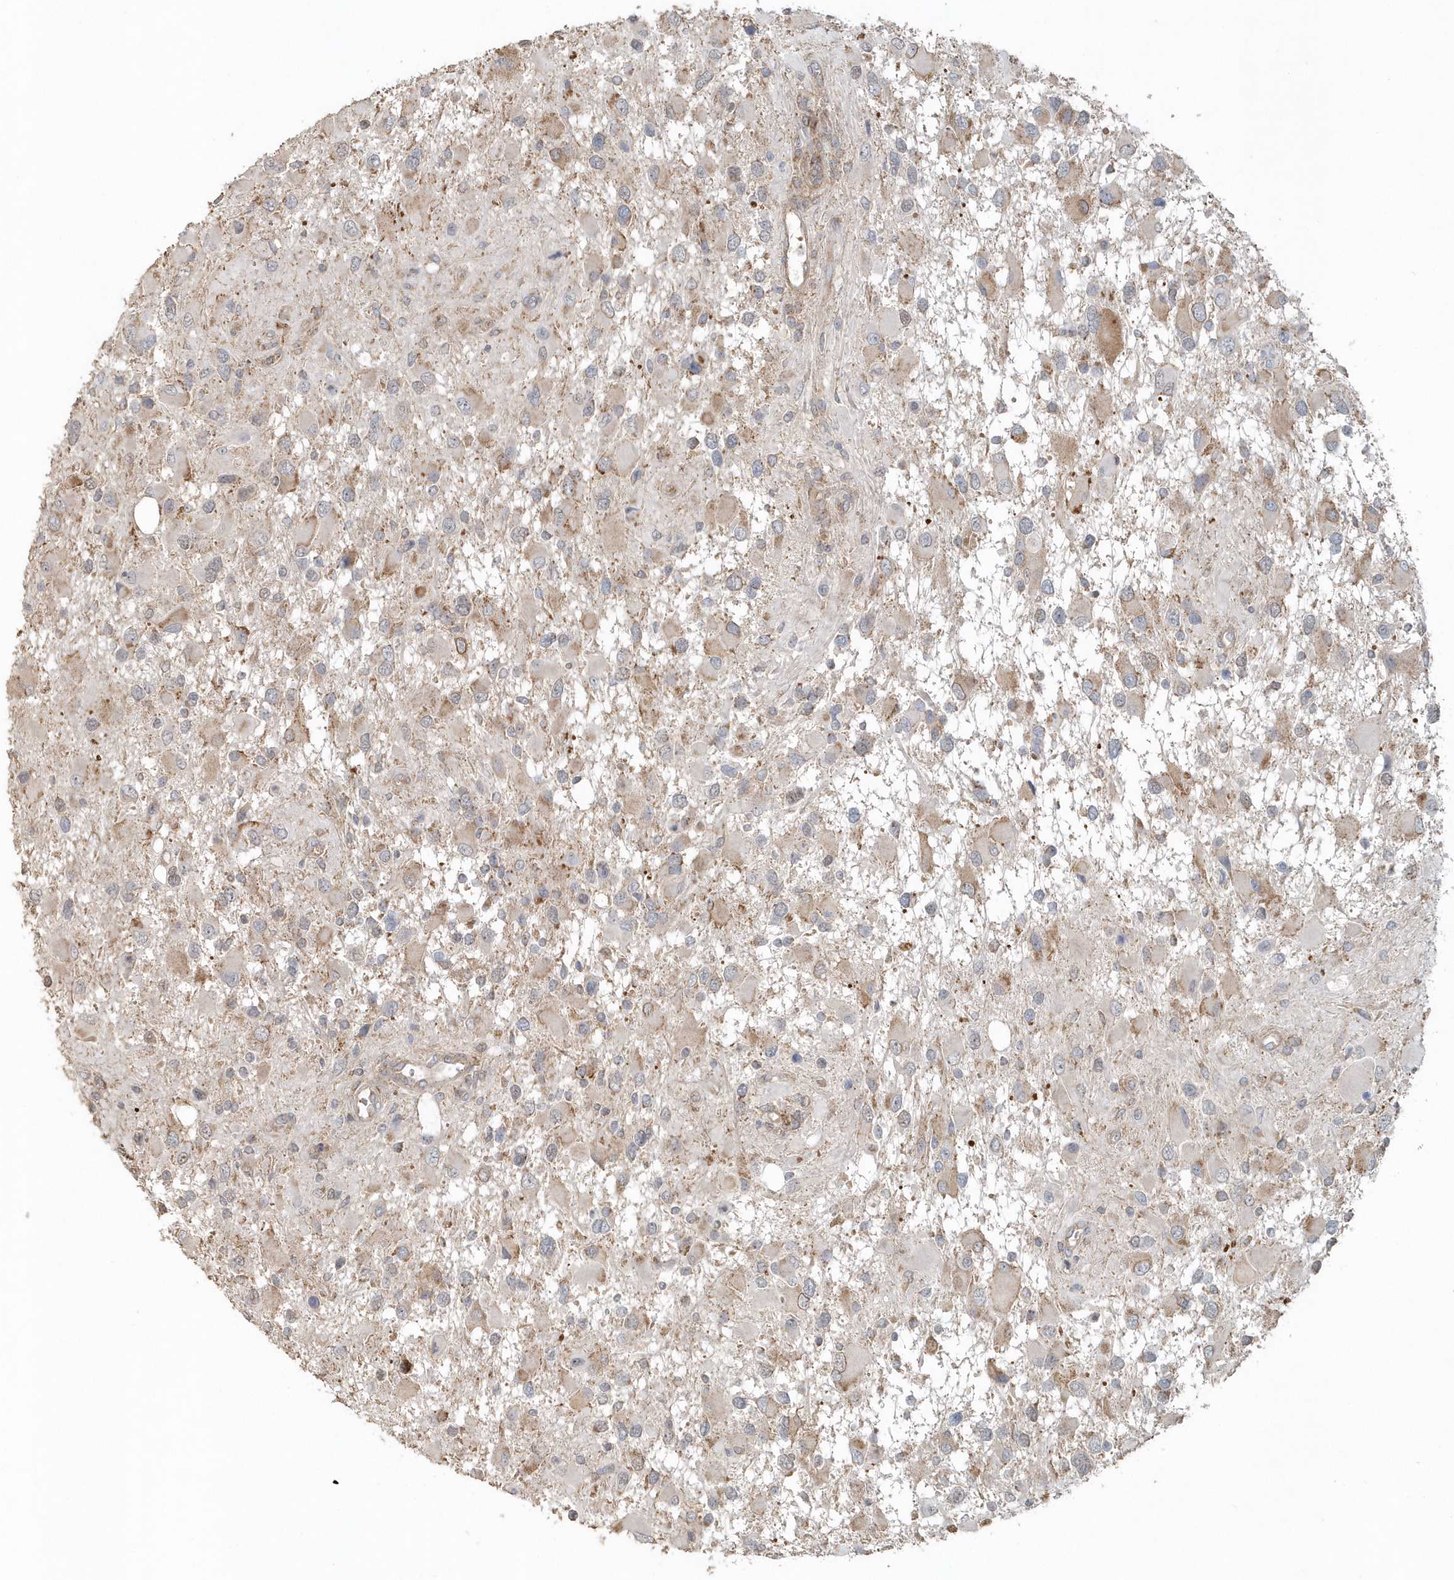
{"staining": {"intensity": "weak", "quantity": "25%-75%", "location": "cytoplasmic/membranous"}, "tissue": "glioma", "cell_type": "Tumor cells", "image_type": "cancer", "snomed": [{"axis": "morphology", "description": "Glioma, malignant, High grade"}, {"axis": "topography", "description": "Brain"}], "caption": "This is an image of IHC staining of malignant glioma (high-grade), which shows weak positivity in the cytoplasmic/membranous of tumor cells.", "gene": "MMUT", "patient": {"sex": "male", "age": 53}}